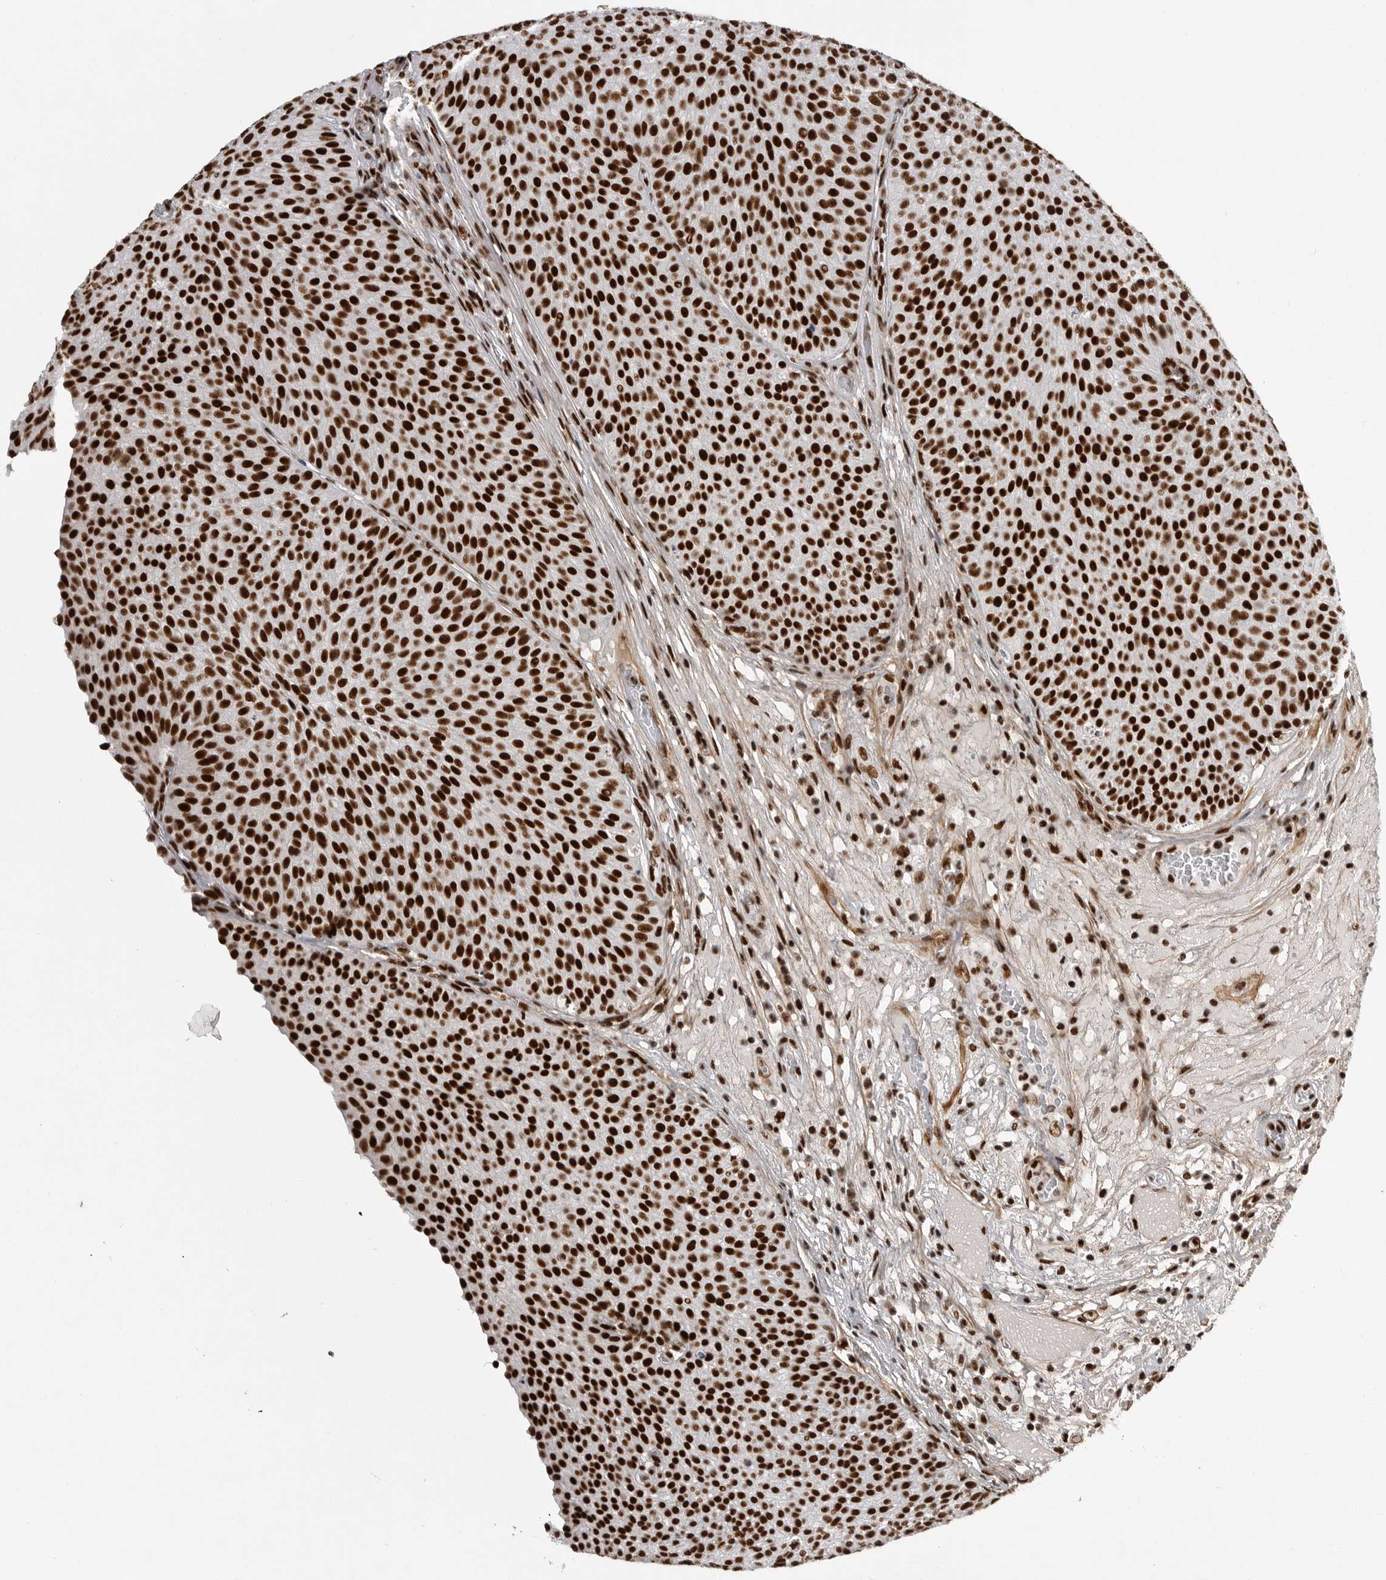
{"staining": {"intensity": "strong", "quantity": ">75%", "location": "cytoplasmic/membranous,nuclear"}, "tissue": "urothelial cancer", "cell_type": "Tumor cells", "image_type": "cancer", "snomed": [{"axis": "morphology", "description": "Normal tissue, NOS"}, {"axis": "morphology", "description": "Urothelial carcinoma, Low grade"}, {"axis": "topography", "description": "Smooth muscle"}, {"axis": "topography", "description": "Urinary bladder"}], "caption": "Approximately >75% of tumor cells in urothelial carcinoma (low-grade) show strong cytoplasmic/membranous and nuclear protein expression as visualized by brown immunohistochemical staining.", "gene": "PPP1R8", "patient": {"sex": "male", "age": 60}}